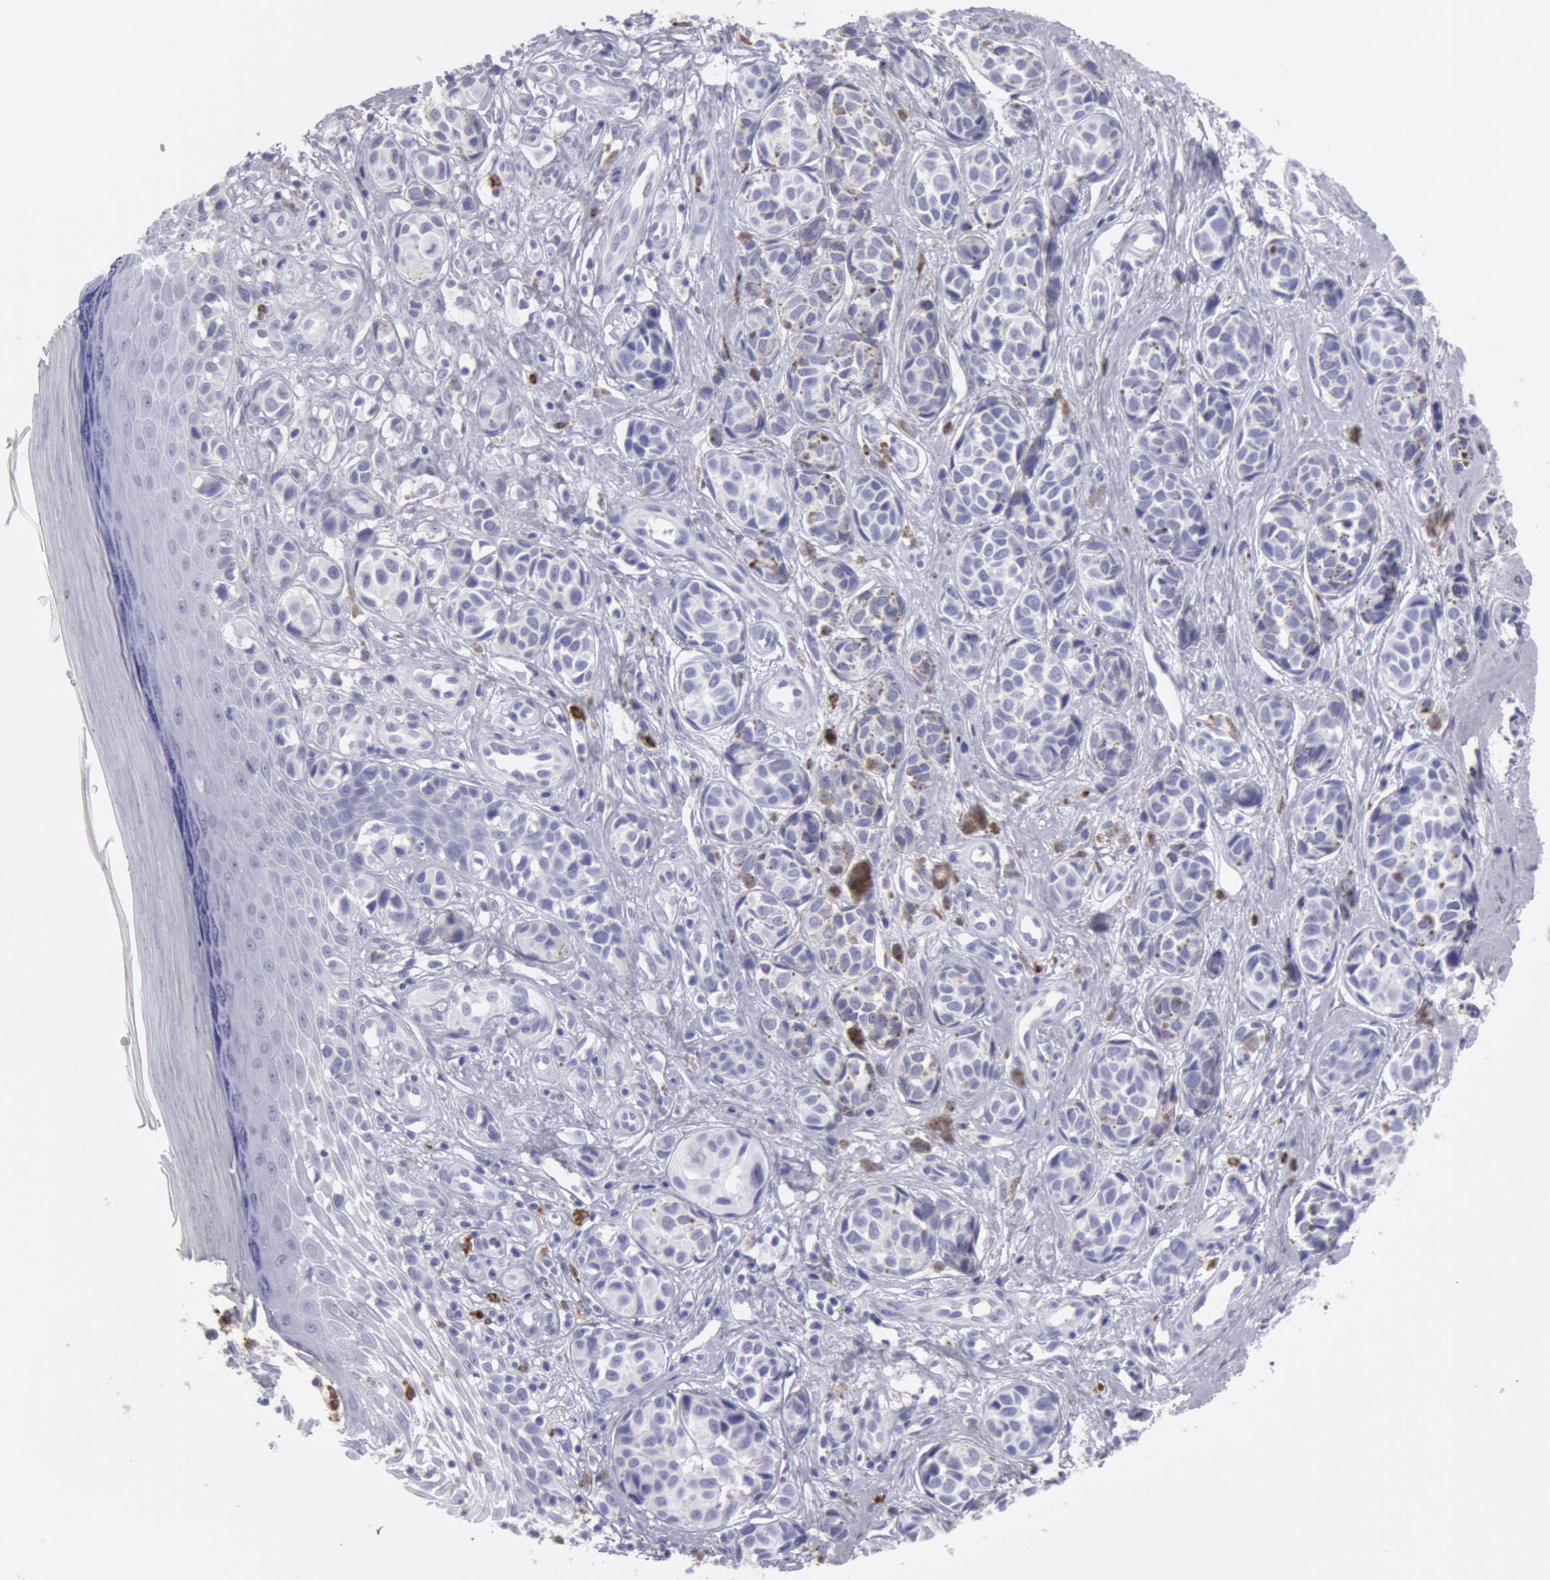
{"staining": {"intensity": "negative", "quantity": "none", "location": "none"}, "tissue": "melanoma", "cell_type": "Tumor cells", "image_type": "cancer", "snomed": [{"axis": "morphology", "description": "Malignant melanoma, NOS"}, {"axis": "topography", "description": "Skin"}], "caption": "The immunohistochemistry photomicrograph has no significant staining in tumor cells of malignant melanoma tissue.", "gene": "FCN1", "patient": {"sex": "male", "age": 79}}